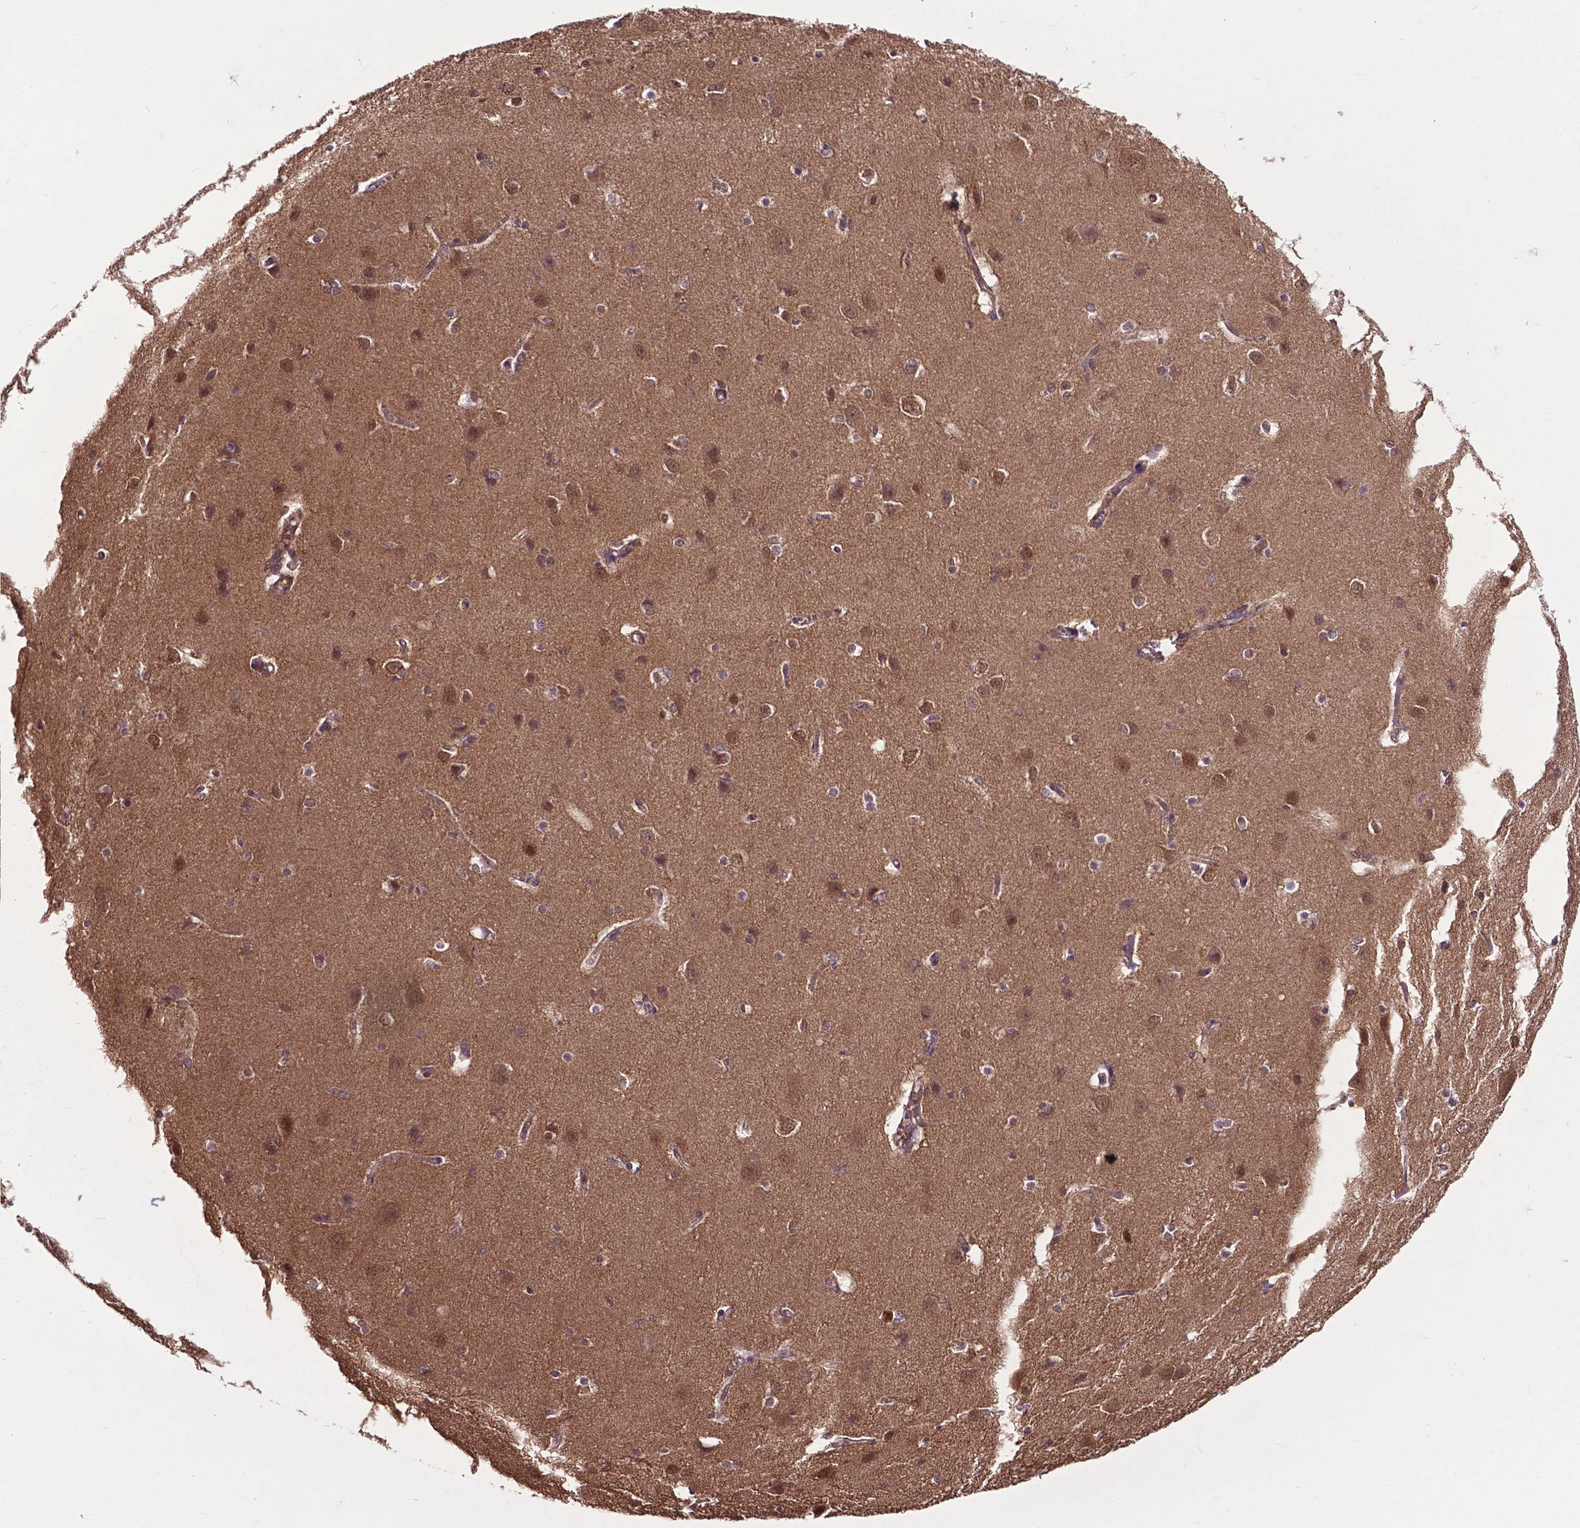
{"staining": {"intensity": "moderate", "quantity": "<25%", "location": "cytoplasmic/membranous"}, "tissue": "cerebral cortex", "cell_type": "Endothelial cells", "image_type": "normal", "snomed": [{"axis": "morphology", "description": "Normal tissue, NOS"}, {"axis": "topography", "description": "Cerebral cortex"}], "caption": "Cerebral cortex stained with a brown dye reveals moderate cytoplasmic/membranous positive positivity in approximately <25% of endothelial cells.", "gene": "OTUB1", "patient": {"sex": "male", "age": 37}}